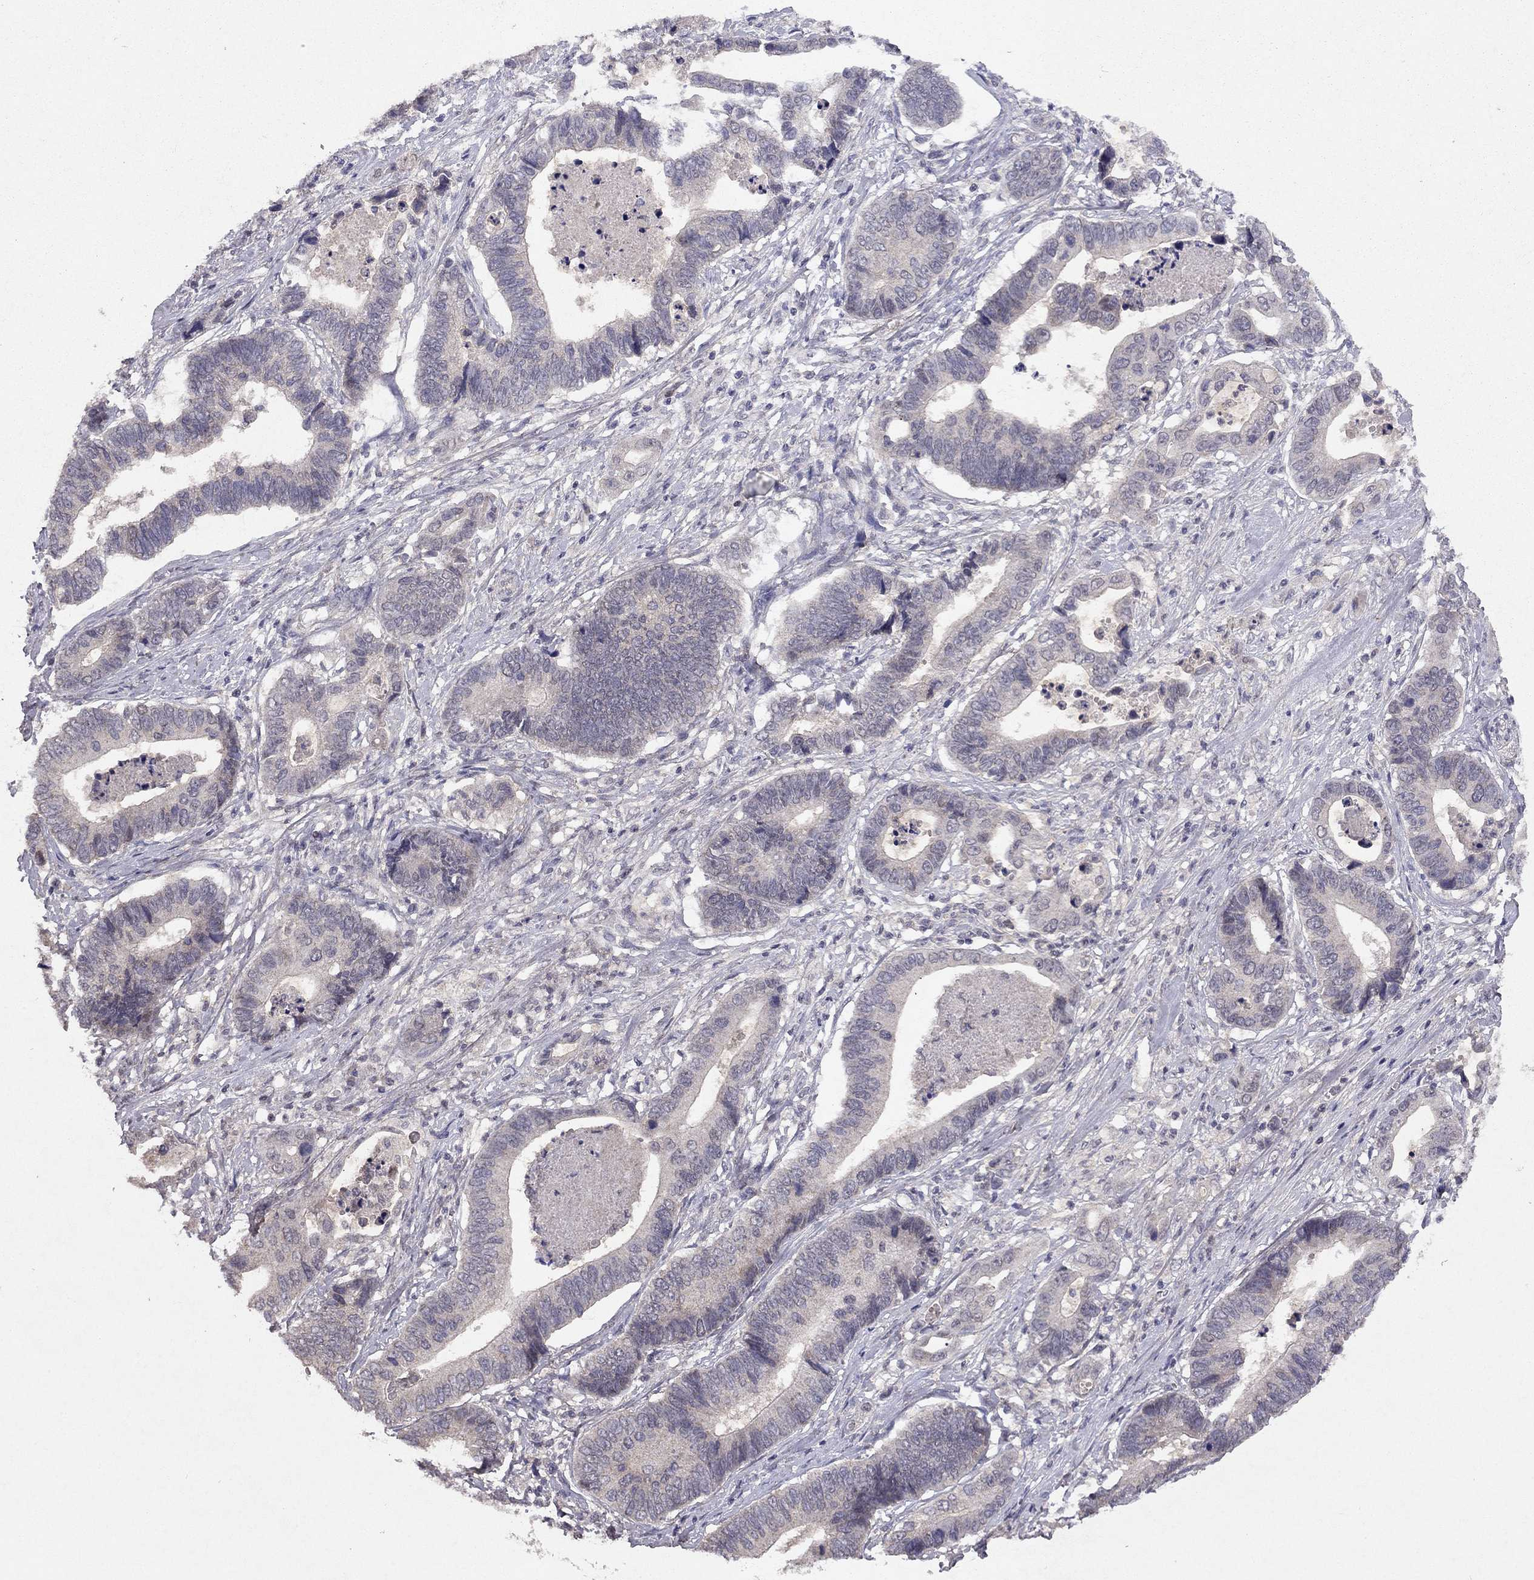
{"staining": {"intensity": "negative", "quantity": "none", "location": "none"}, "tissue": "stomach cancer", "cell_type": "Tumor cells", "image_type": "cancer", "snomed": [{"axis": "morphology", "description": "Adenocarcinoma, NOS"}, {"axis": "topography", "description": "Stomach"}], "caption": "There is no significant expression in tumor cells of stomach cancer (adenocarcinoma).", "gene": "ESR2", "patient": {"sex": "male", "age": 84}}